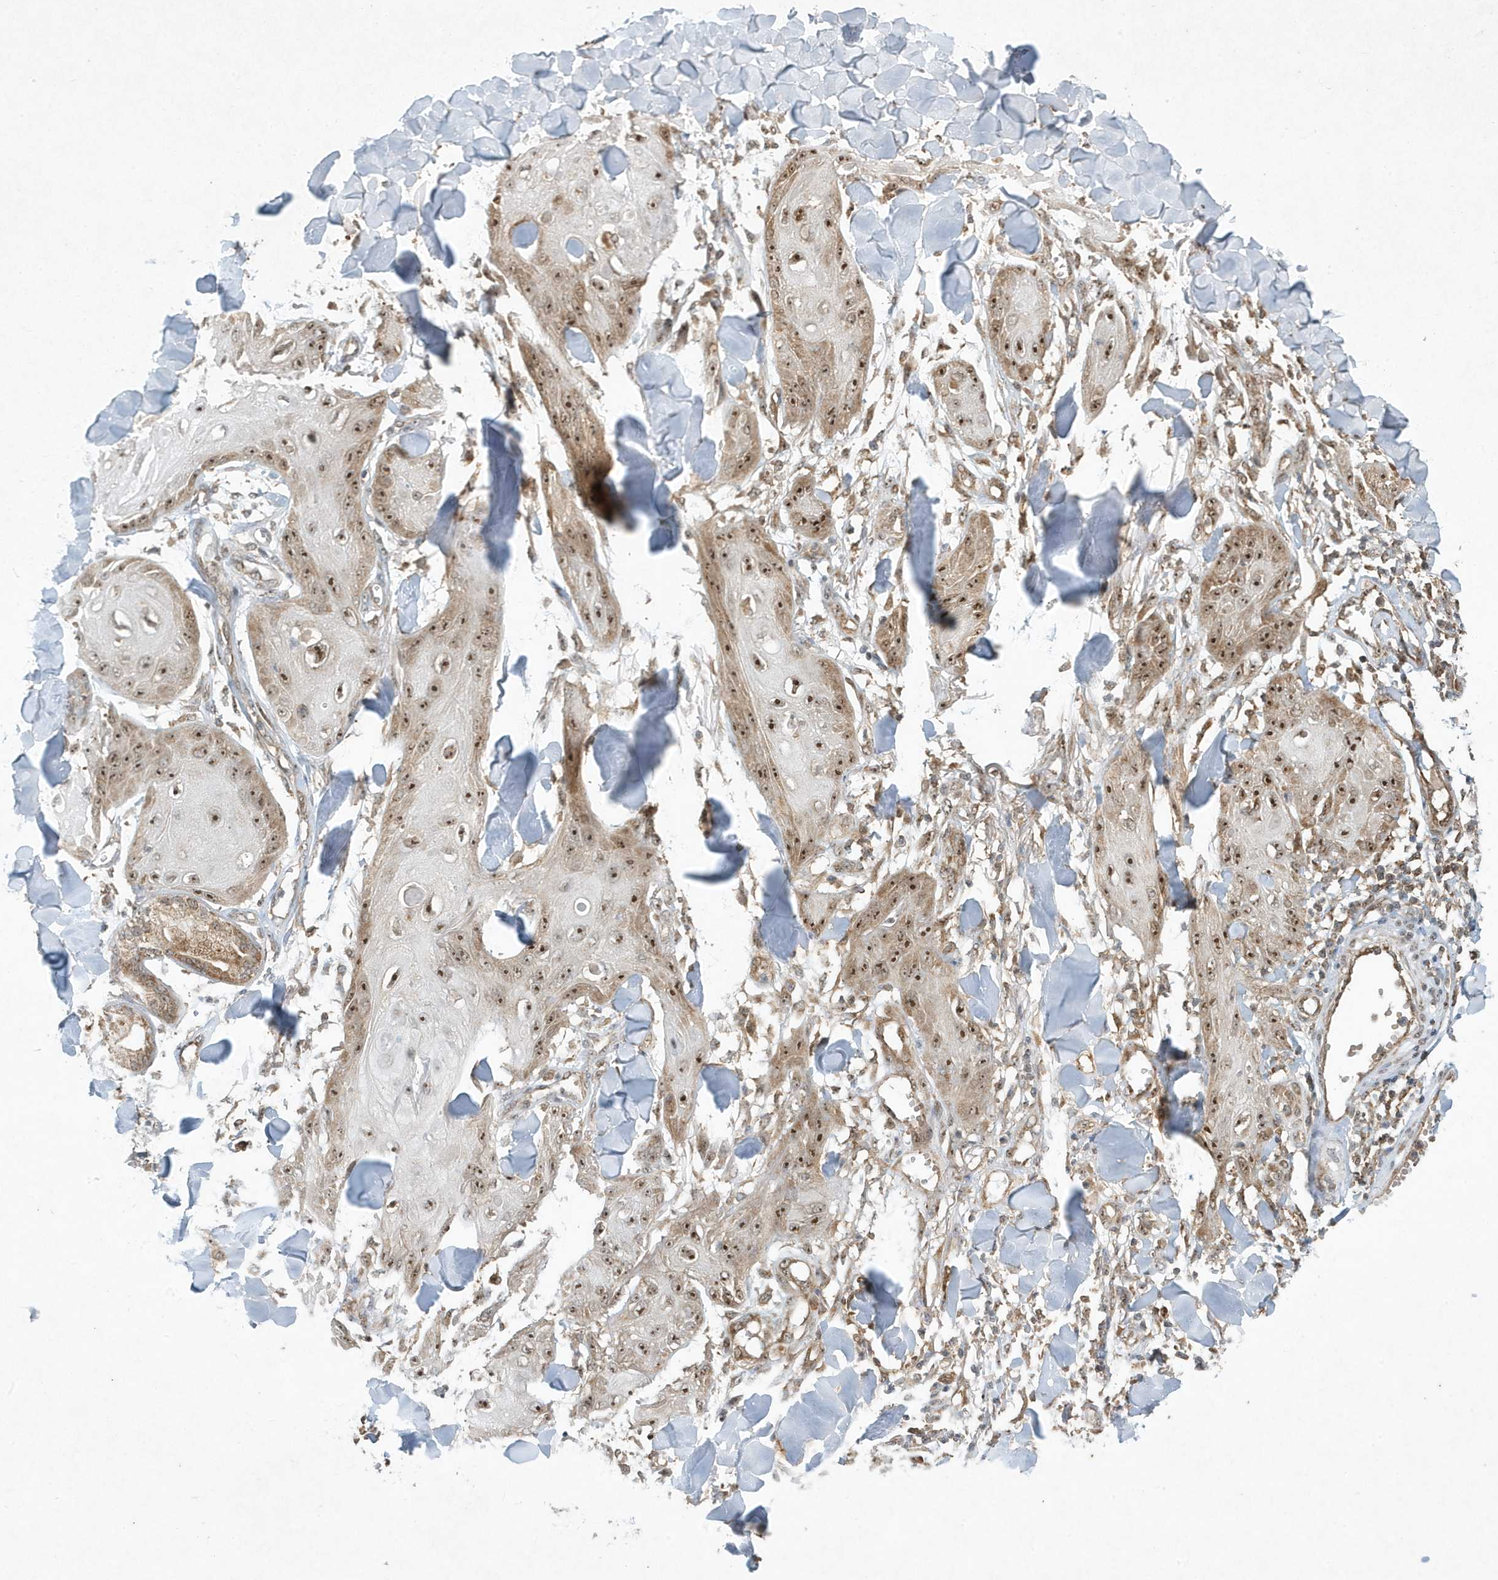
{"staining": {"intensity": "strong", "quantity": ">75%", "location": "cytoplasmic/membranous,nuclear"}, "tissue": "skin cancer", "cell_type": "Tumor cells", "image_type": "cancer", "snomed": [{"axis": "morphology", "description": "Squamous cell carcinoma, NOS"}, {"axis": "topography", "description": "Skin"}], "caption": "Immunohistochemistry histopathology image of skin squamous cell carcinoma stained for a protein (brown), which exhibits high levels of strong cytoplasmic/membranous and nuclear expression in about >75% of tumor cells.", "gene": "ABCB9", "patient": {"sex": "male", "age": 74}}